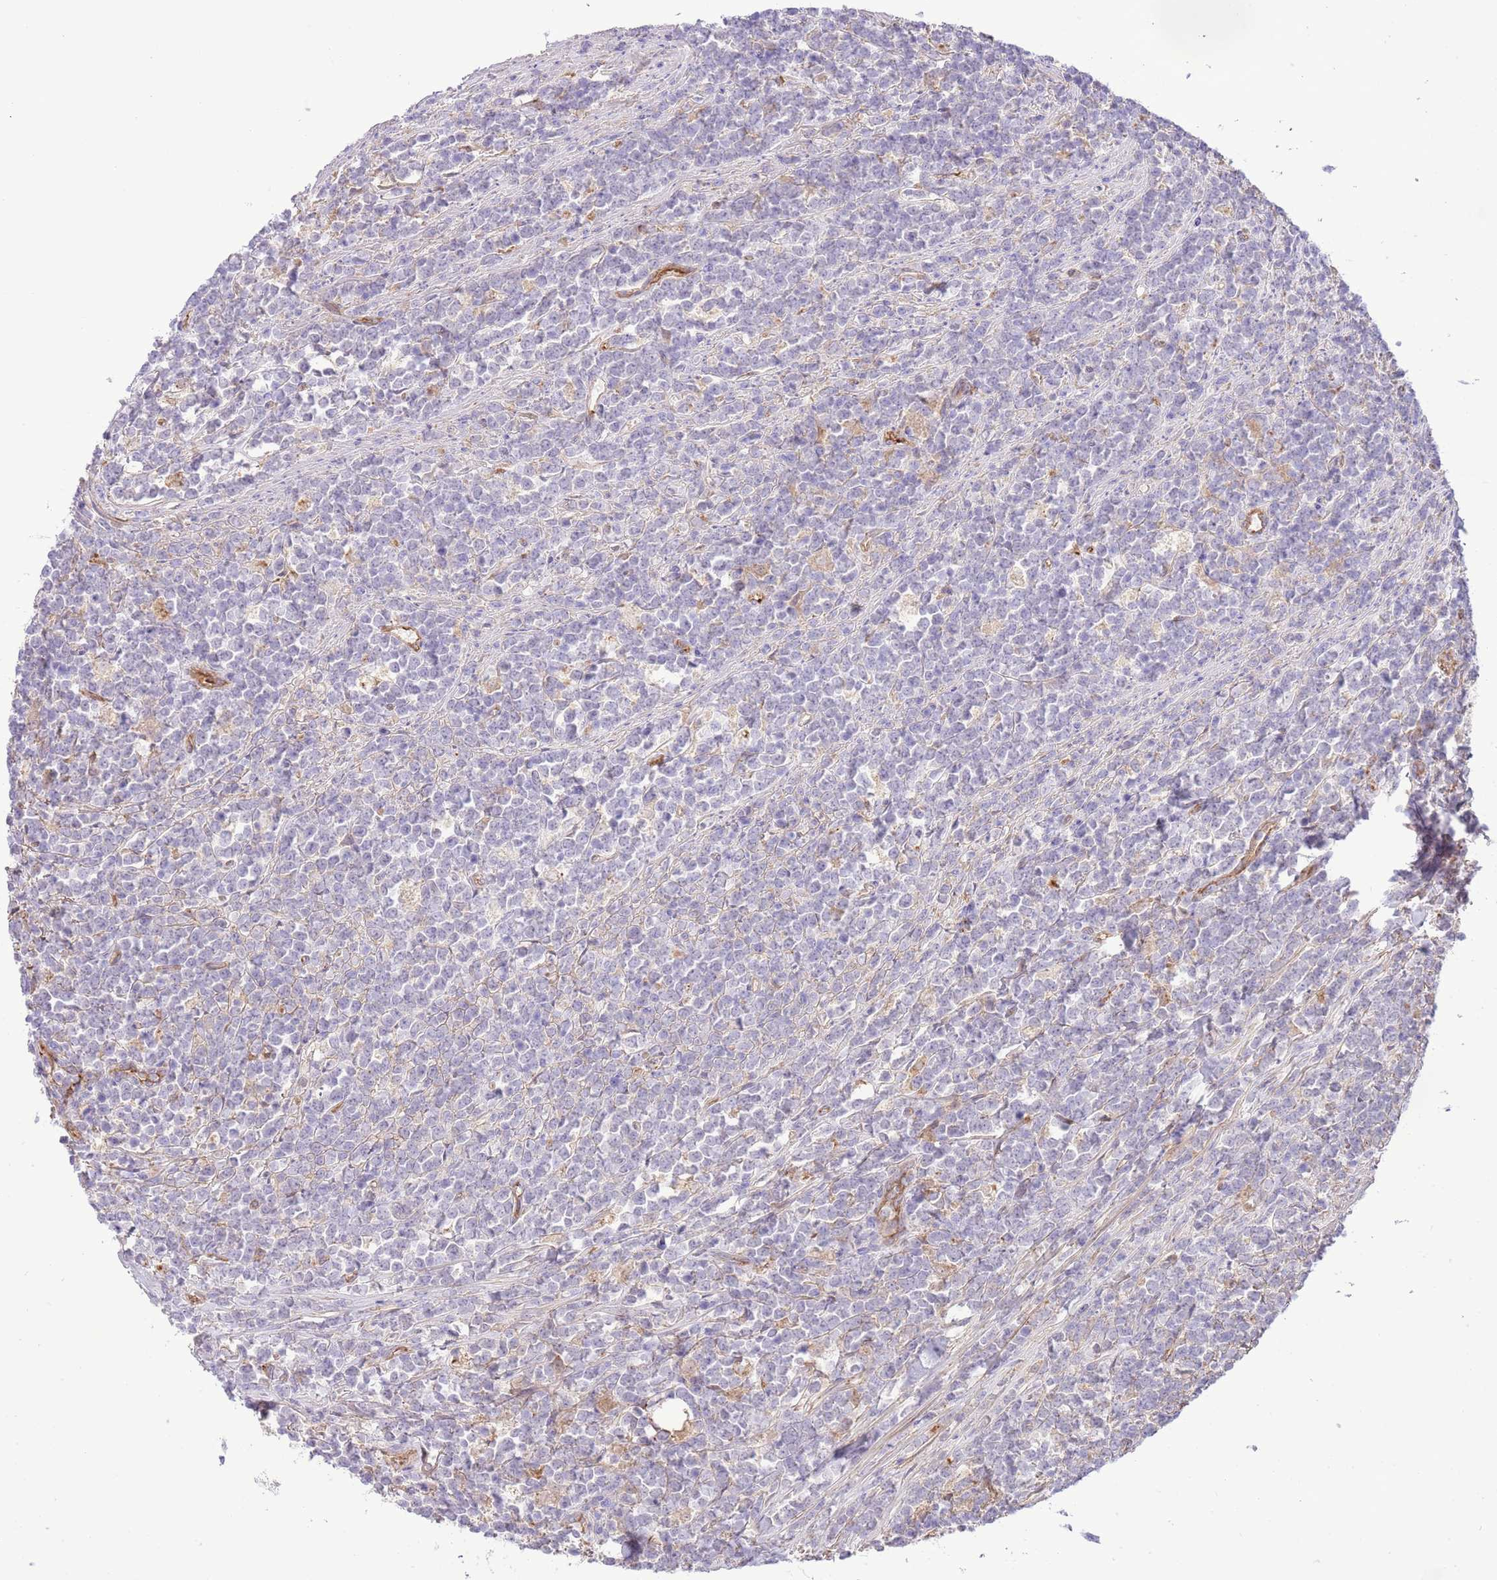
{"staining": {"intensity": "negative", "quantity": "none", "location": "none"}, "tissue": "lymphoma", "cell_type": "Tumor cells", "image_type": "cancer", "snomed": [{"axis": "morphology", "description": "Malignant lymphoma, non-Hodgkin's type, High grade"}, {"axis": "topography", "description": "Small intestine"}, {"axis": "topography", "description": "Colon"}], "caption": "Immunohistochemistry (IHC) photomicrograph of human malignant lymphoma, non-Hodgkin's type (high-grade) stained for a protein (brown), which shows no expression in tumor cells. (DAB (3,3'-diaminobenzidine) immunohistochemistry (IHC) visualized using brightfield microscopy, high magnification).", "gene": "IGF1", "patient": {"sex": "male", "age": 8}}